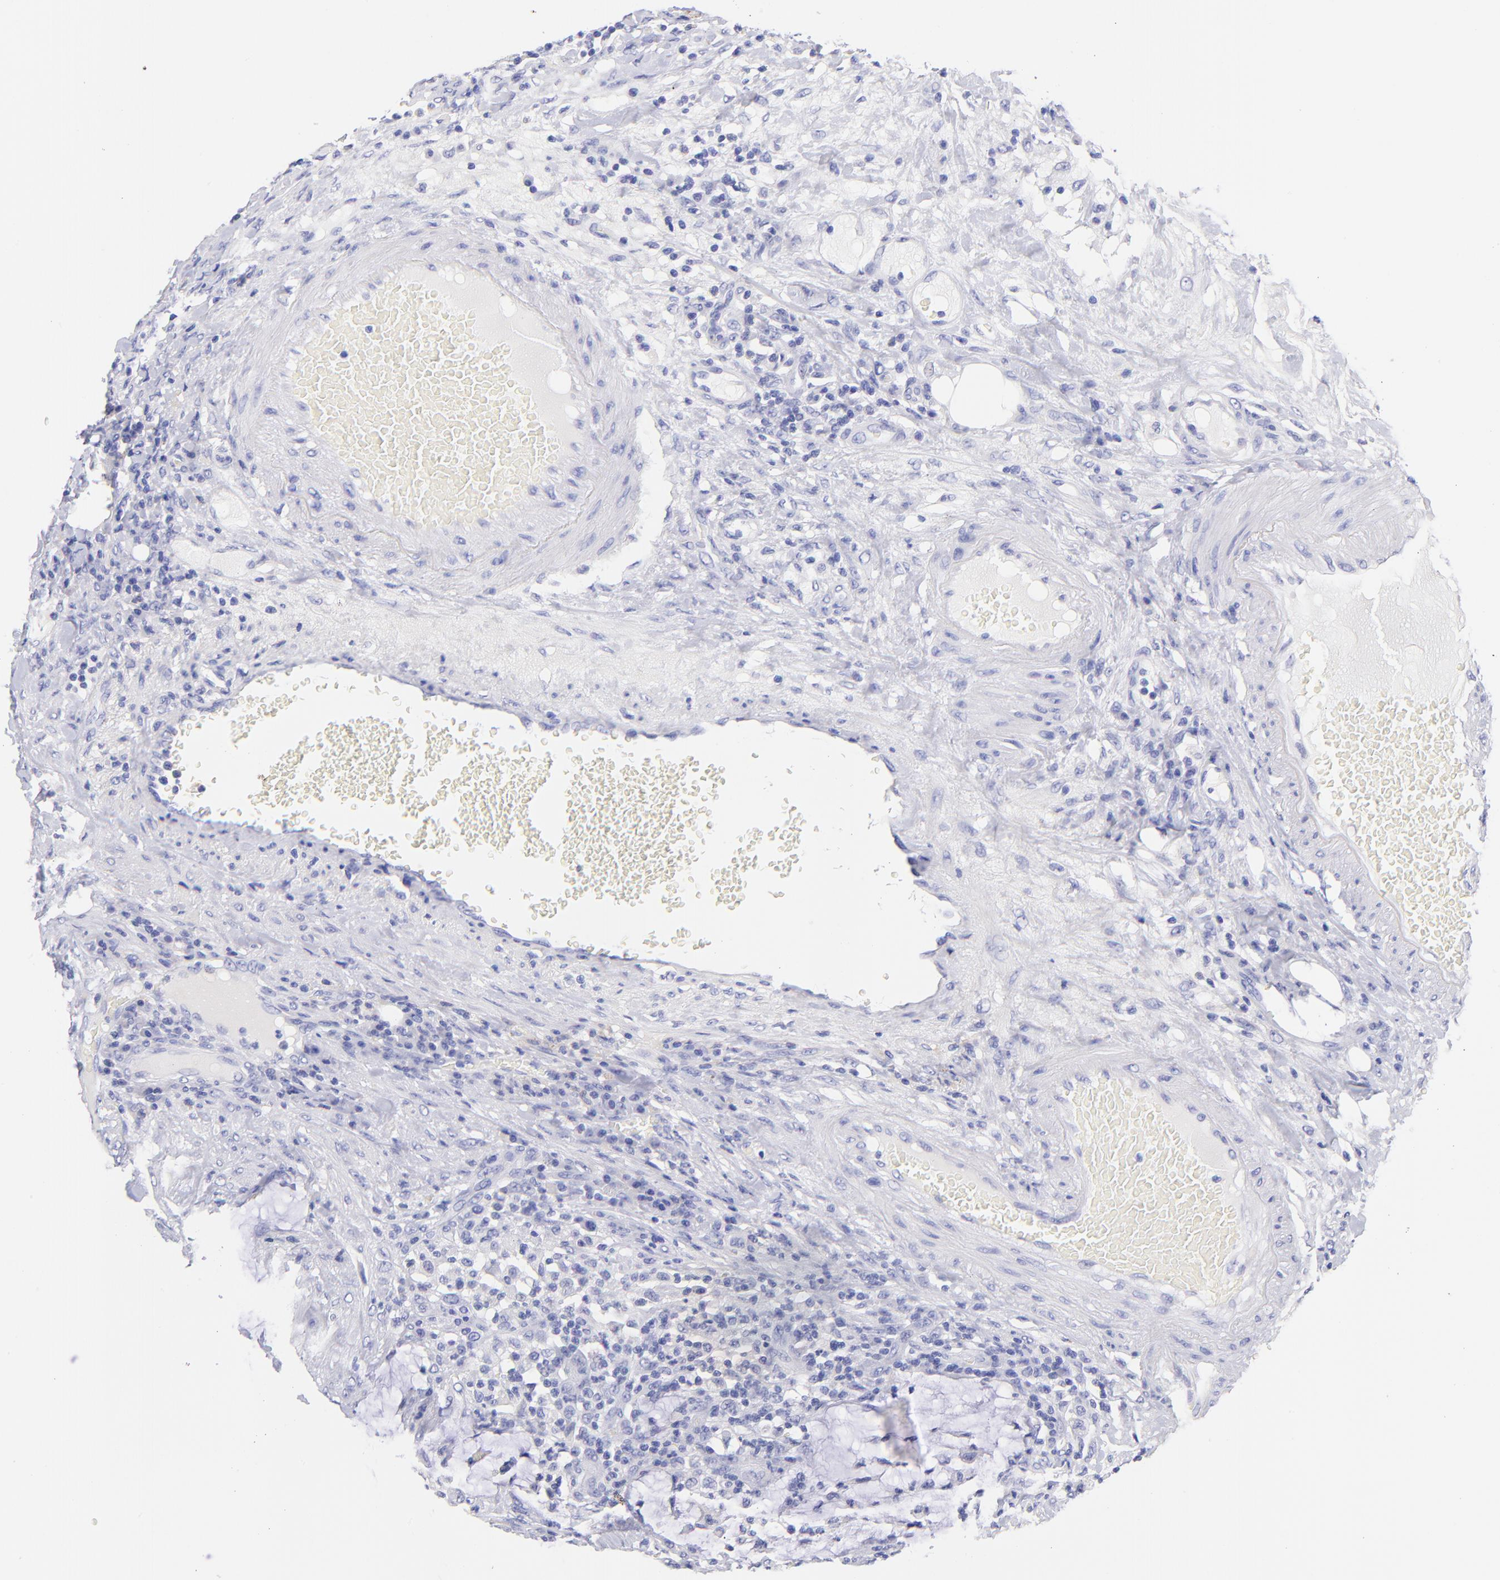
{"staining": {"intensity": "negative", "quantity": "none", "location": "none"}, "tissue": "colorectal cancer", "cell_type": "Tumor cells", "image_type": "cancer", "snomed": [{"axis": "morphology", "description": "Adenocarcinoma, NOS"}, {"axis": "topography", "description": "Colon"}], "caption": "Tumor cells show no significant protein positivity in colorectal cancer (adenocarcinoma).", "gene": "RAB3B", "patient": {"sex": "male", "age": 54}}